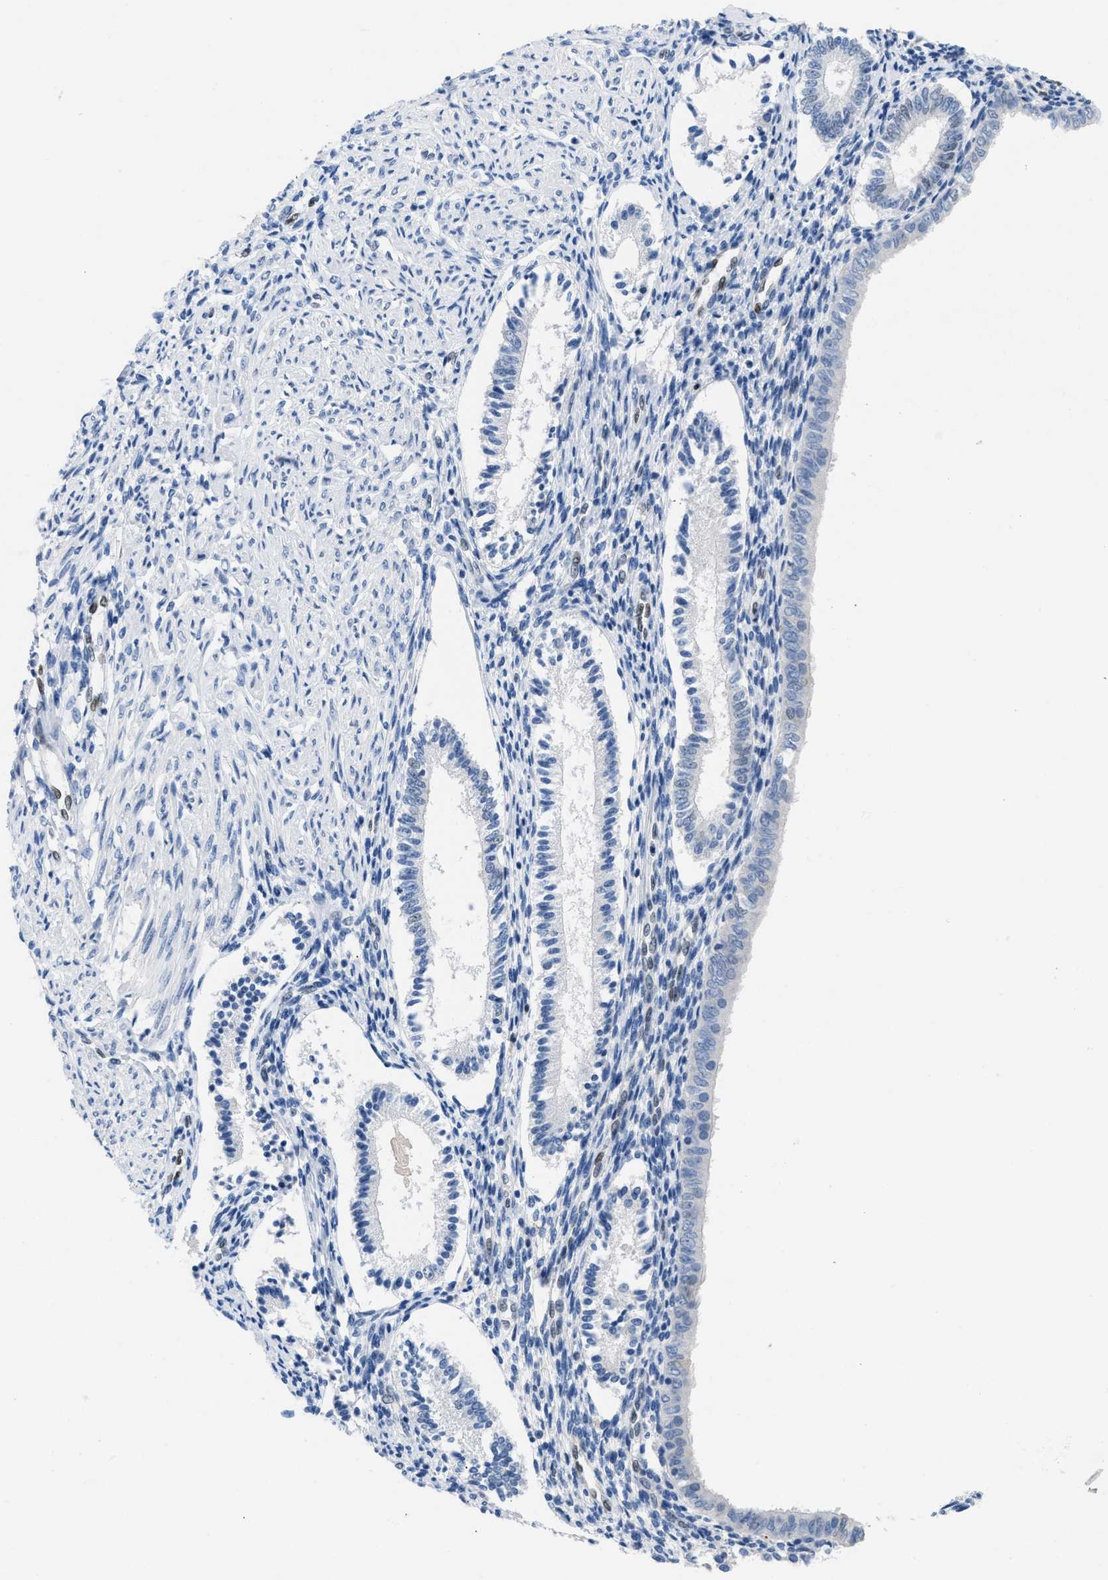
{"staining": {"intensity": "moderate", "quantity": "25%-75%", "location": "cytoplasmic/membranous,nuclear"}, "tissue": "endometrium", "cell_type": "Cells in endometrial stroma", "image_type": "normal", "snomed": [{"axis": "morphology", "description": "Normal tissue, NOS"}, {"axis": "topography", "description": "Endometrium"}], "caption": "Immunohistochemistry photomicrograph of normal endometrium: human endometrium stained using immunohistochemistry exhibits medium levels of moderate protein expression localized specifically in the cytoplasmic/membranous,nuclear of cells in endometrial stroma, appearing as a cytoplasmic/membranous,nuclear brown color.", "gene": "LEF1", "patient": {"sex": "female", "age": 42}}